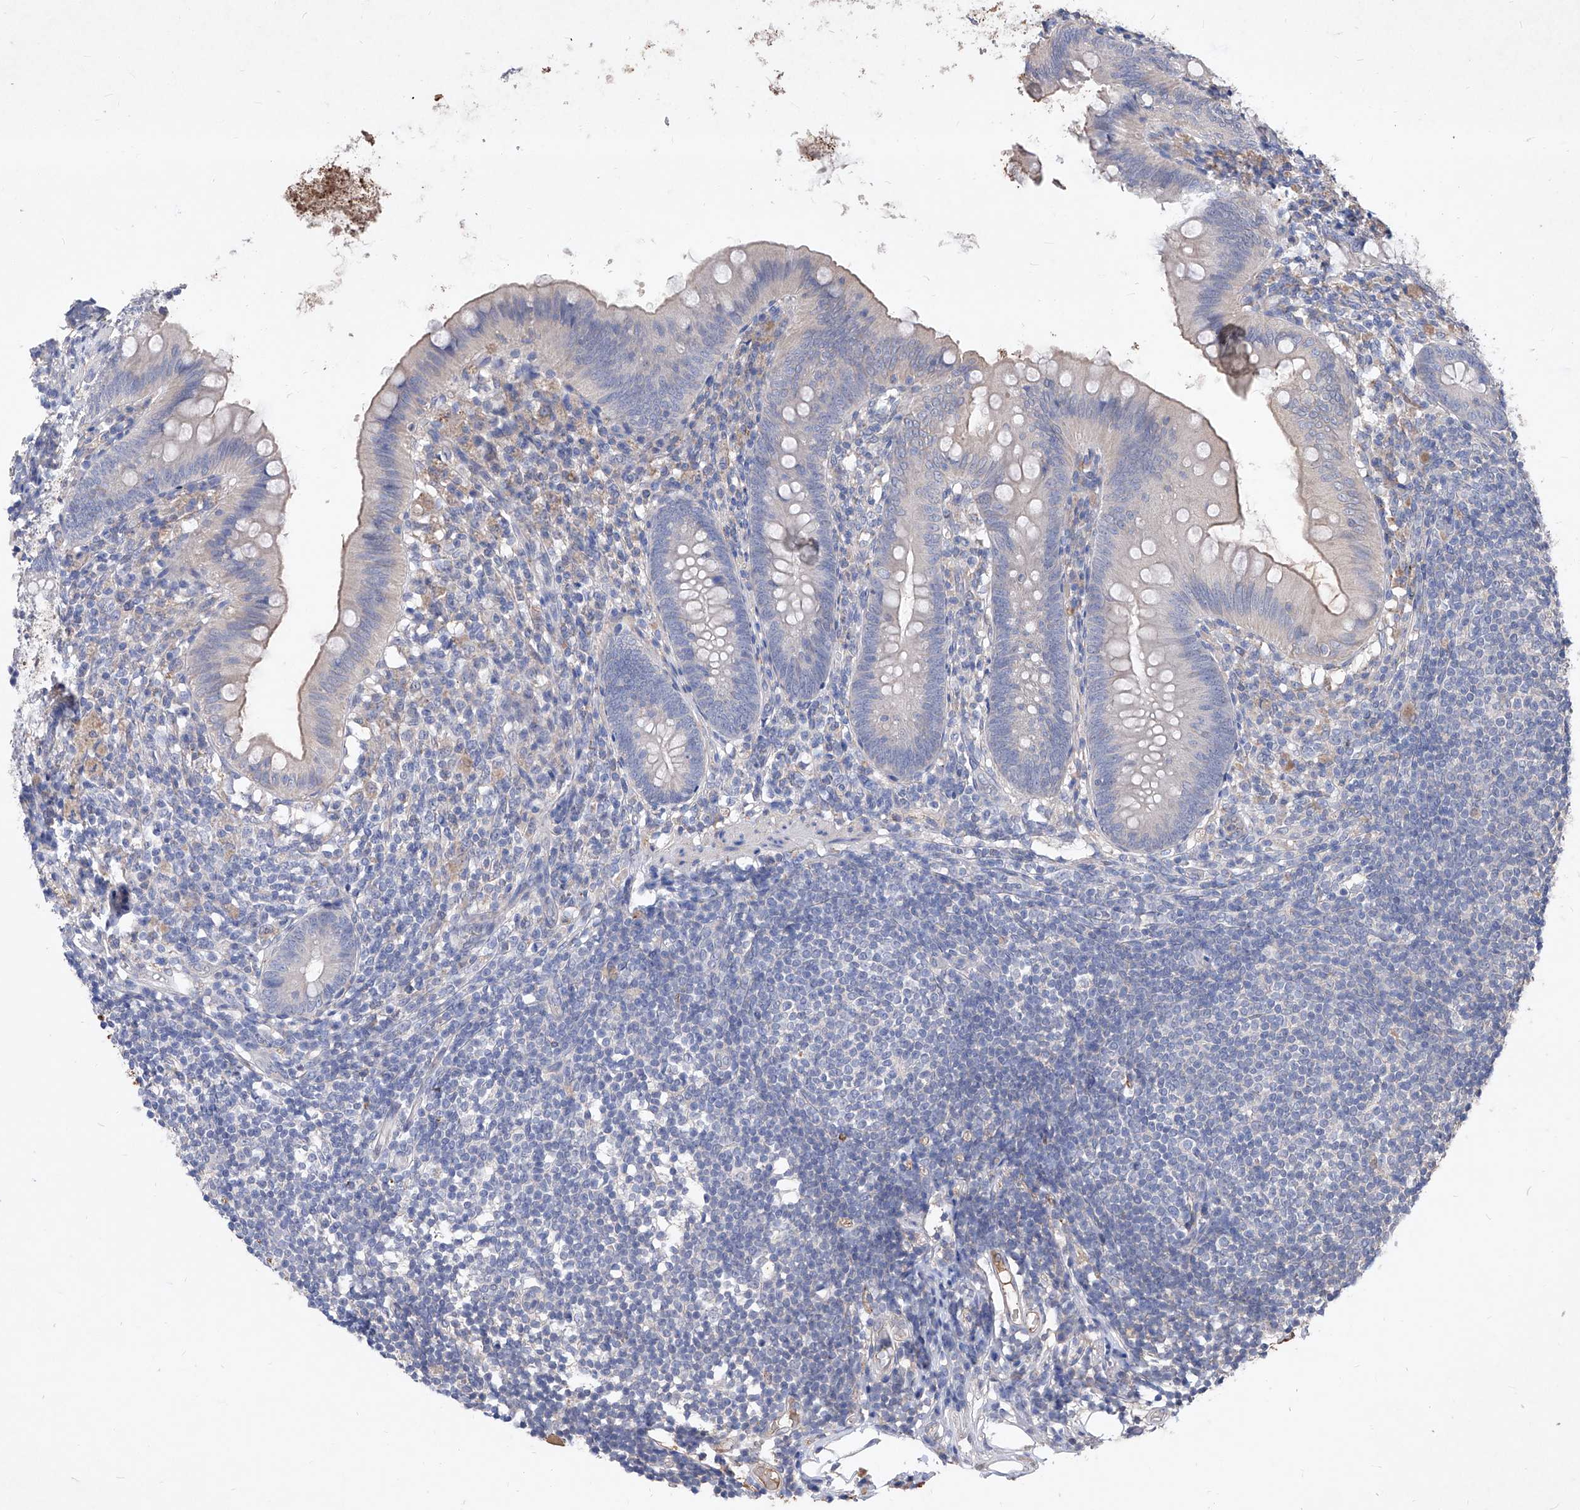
{"staining": {"intensity": "negative", "quantity": "none", "location": "none"}, "tissue": "appendix", "cell_type": "Glandular cells", "image_type": "normal", "snomed": [{"axis": "morphology", "description": "Normal tissue, NOS"}, {"axis": "topography", "description": "Appendix"}], "caption": "Glandular cells are negative for brown protein staining in normal appendix. (IHC, brightfield microscopy, high magnification).", "gene": "SYNGR1", "patient": {"sex": "female", "age": 62}}